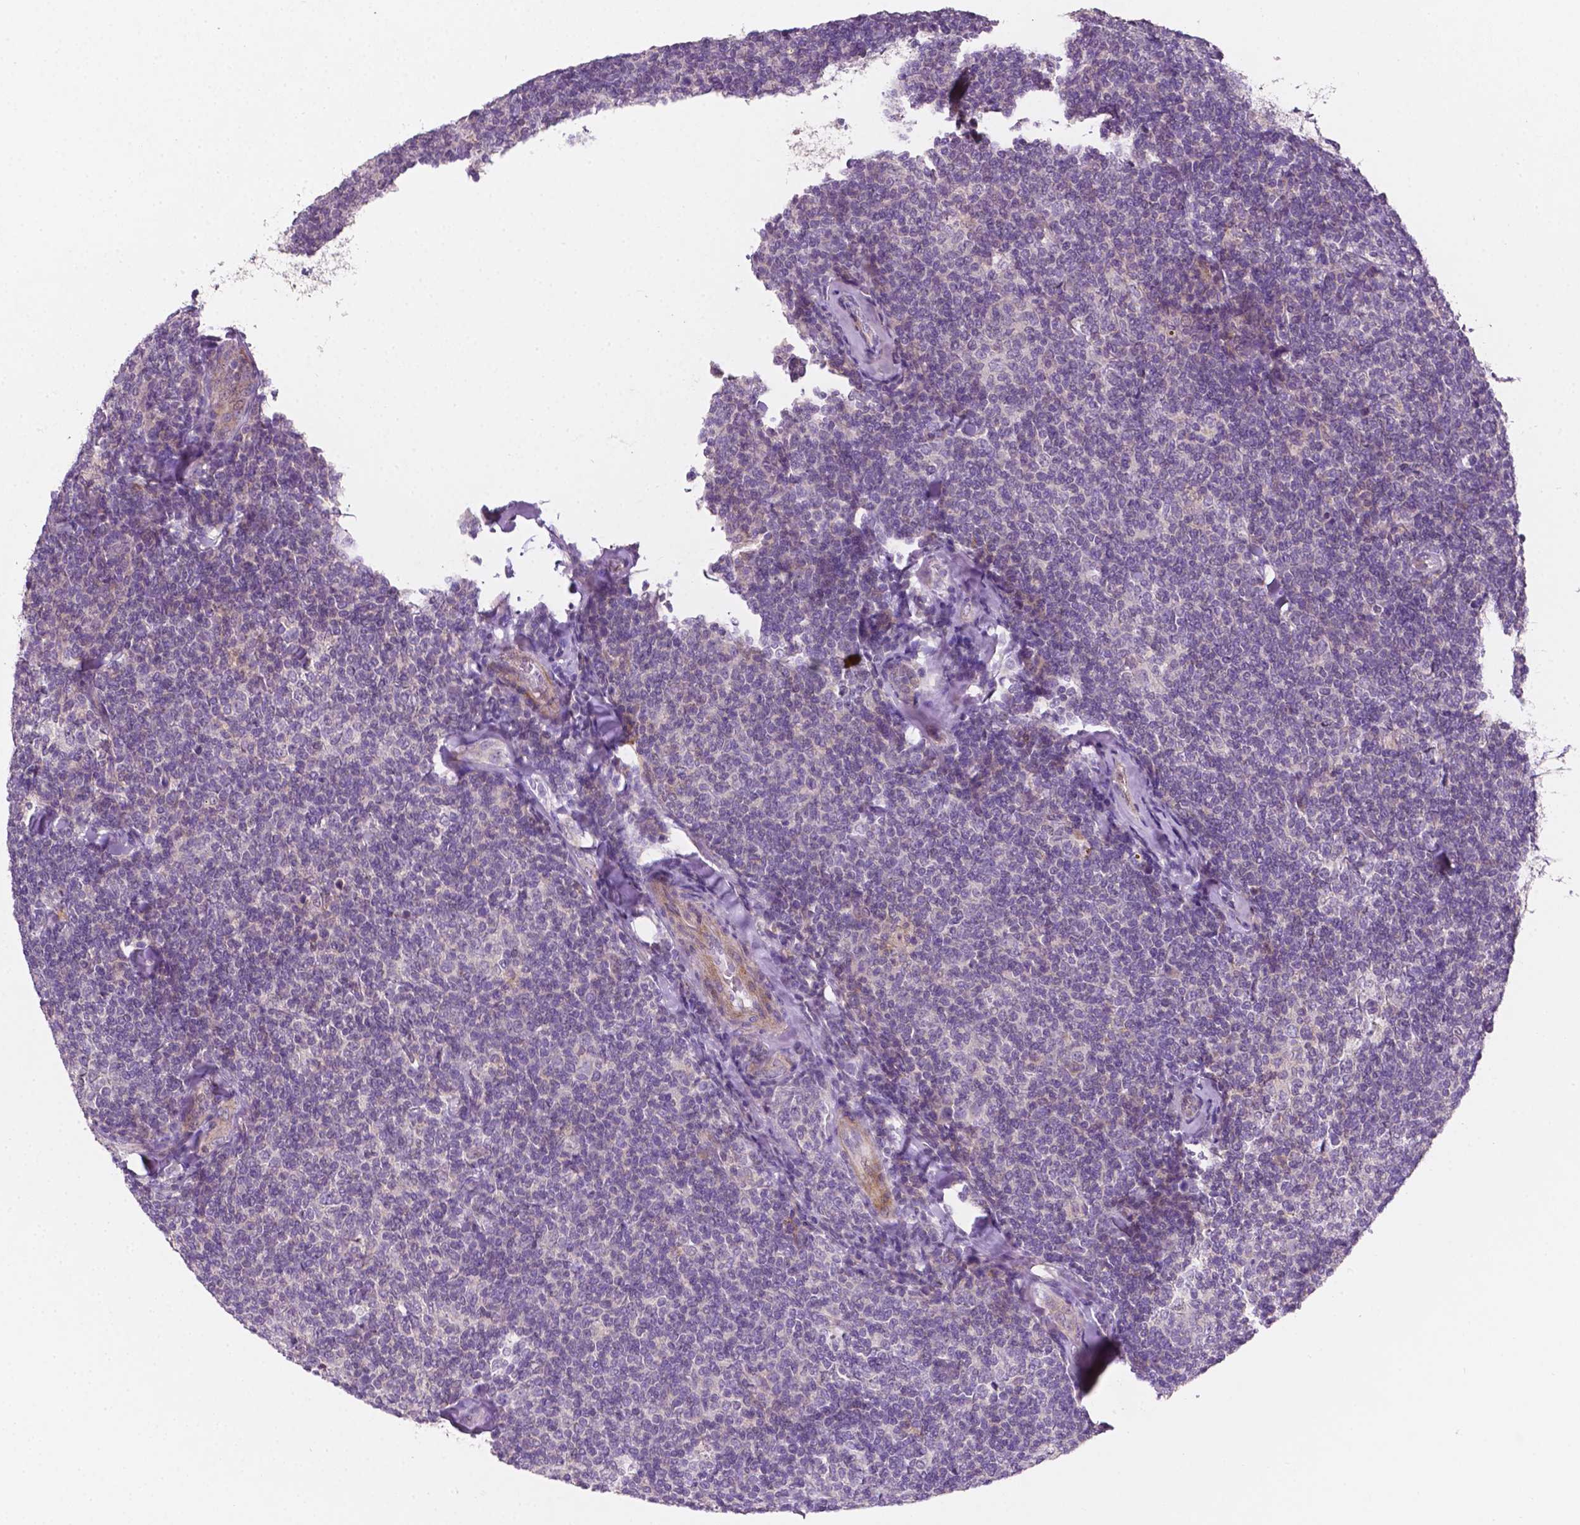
{"staining": {"intensity": "negative", "quantity": "none", "location": "none"}, "tissue": "lymphoma", "cell_type": "Tumor cells", "image_type": "cancer", "snomed": [{"axis": "morphology", "description": "Malignant lymphoma, non-Hodgkin's type, Low grade"}, {"axis": "topography", "description": "Lymph node"}], "caption": "A high-resolution image shows IHC staining of lymphoma, which demonstrates no significant staining in tumor cells. (DAB IHC, high magnification).", "gene": "EGFR", "patient": {"sex": "female", "age": 56}}